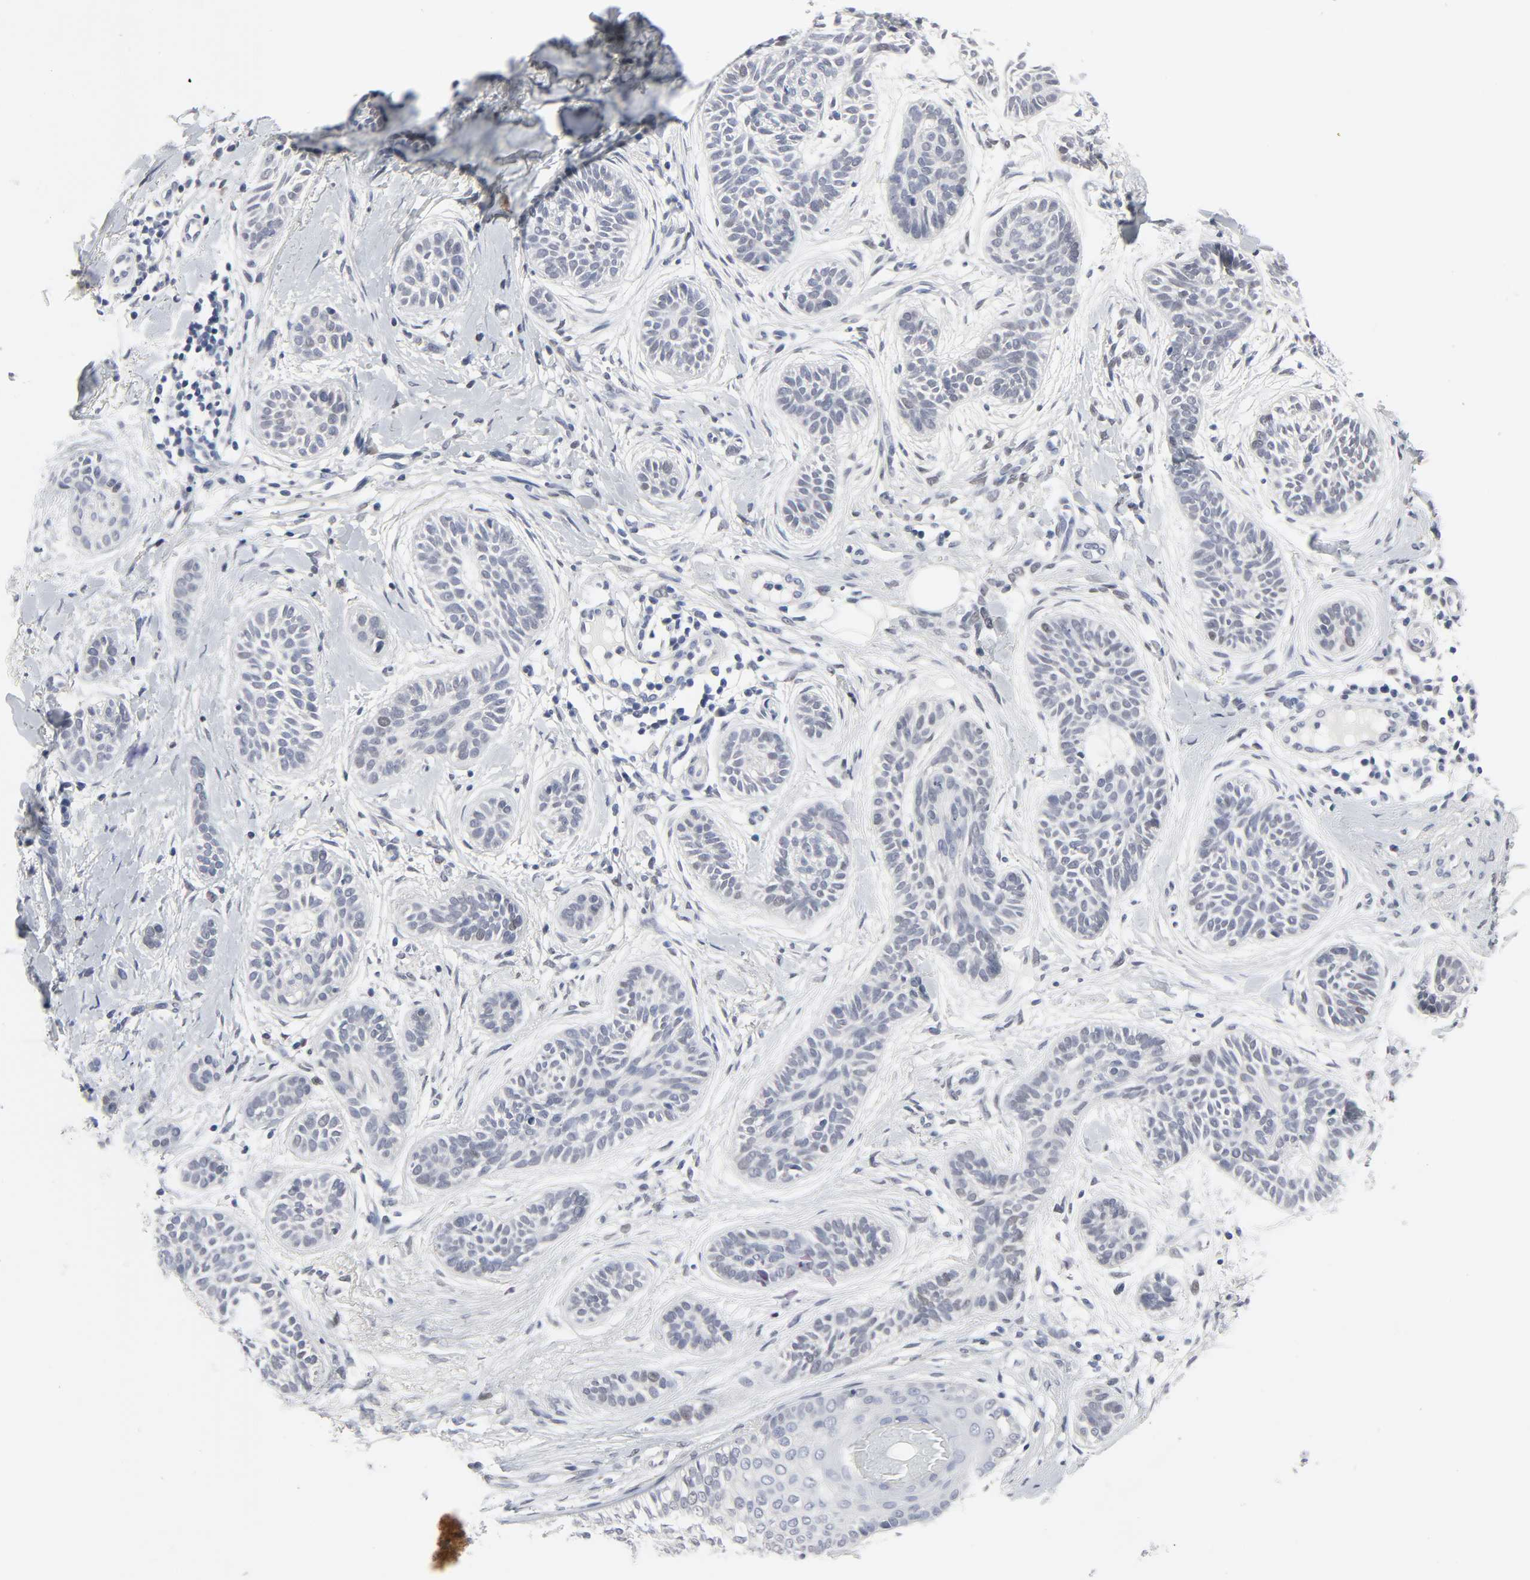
{"staining": {"intensity": "negative", "quantity": "none", "location": "none"}, "tissue": "skin cancer", "cell_type": "Tumor cells", "image_type": "cancer", "snomed": [{"axis": "morphology", "description": "Normal tissue, NOS"}, {"axis": "morphology", "description": "Basal cell carcinoma"}, {"axis": "topography", "description": "Skin"}], "caption": "This is an IHC image of skin cancer (basal cell carcinoma). There is no expression in tumor cells.", "gene": "SALL2", "patient": {"sex": "male", "age": 63}}